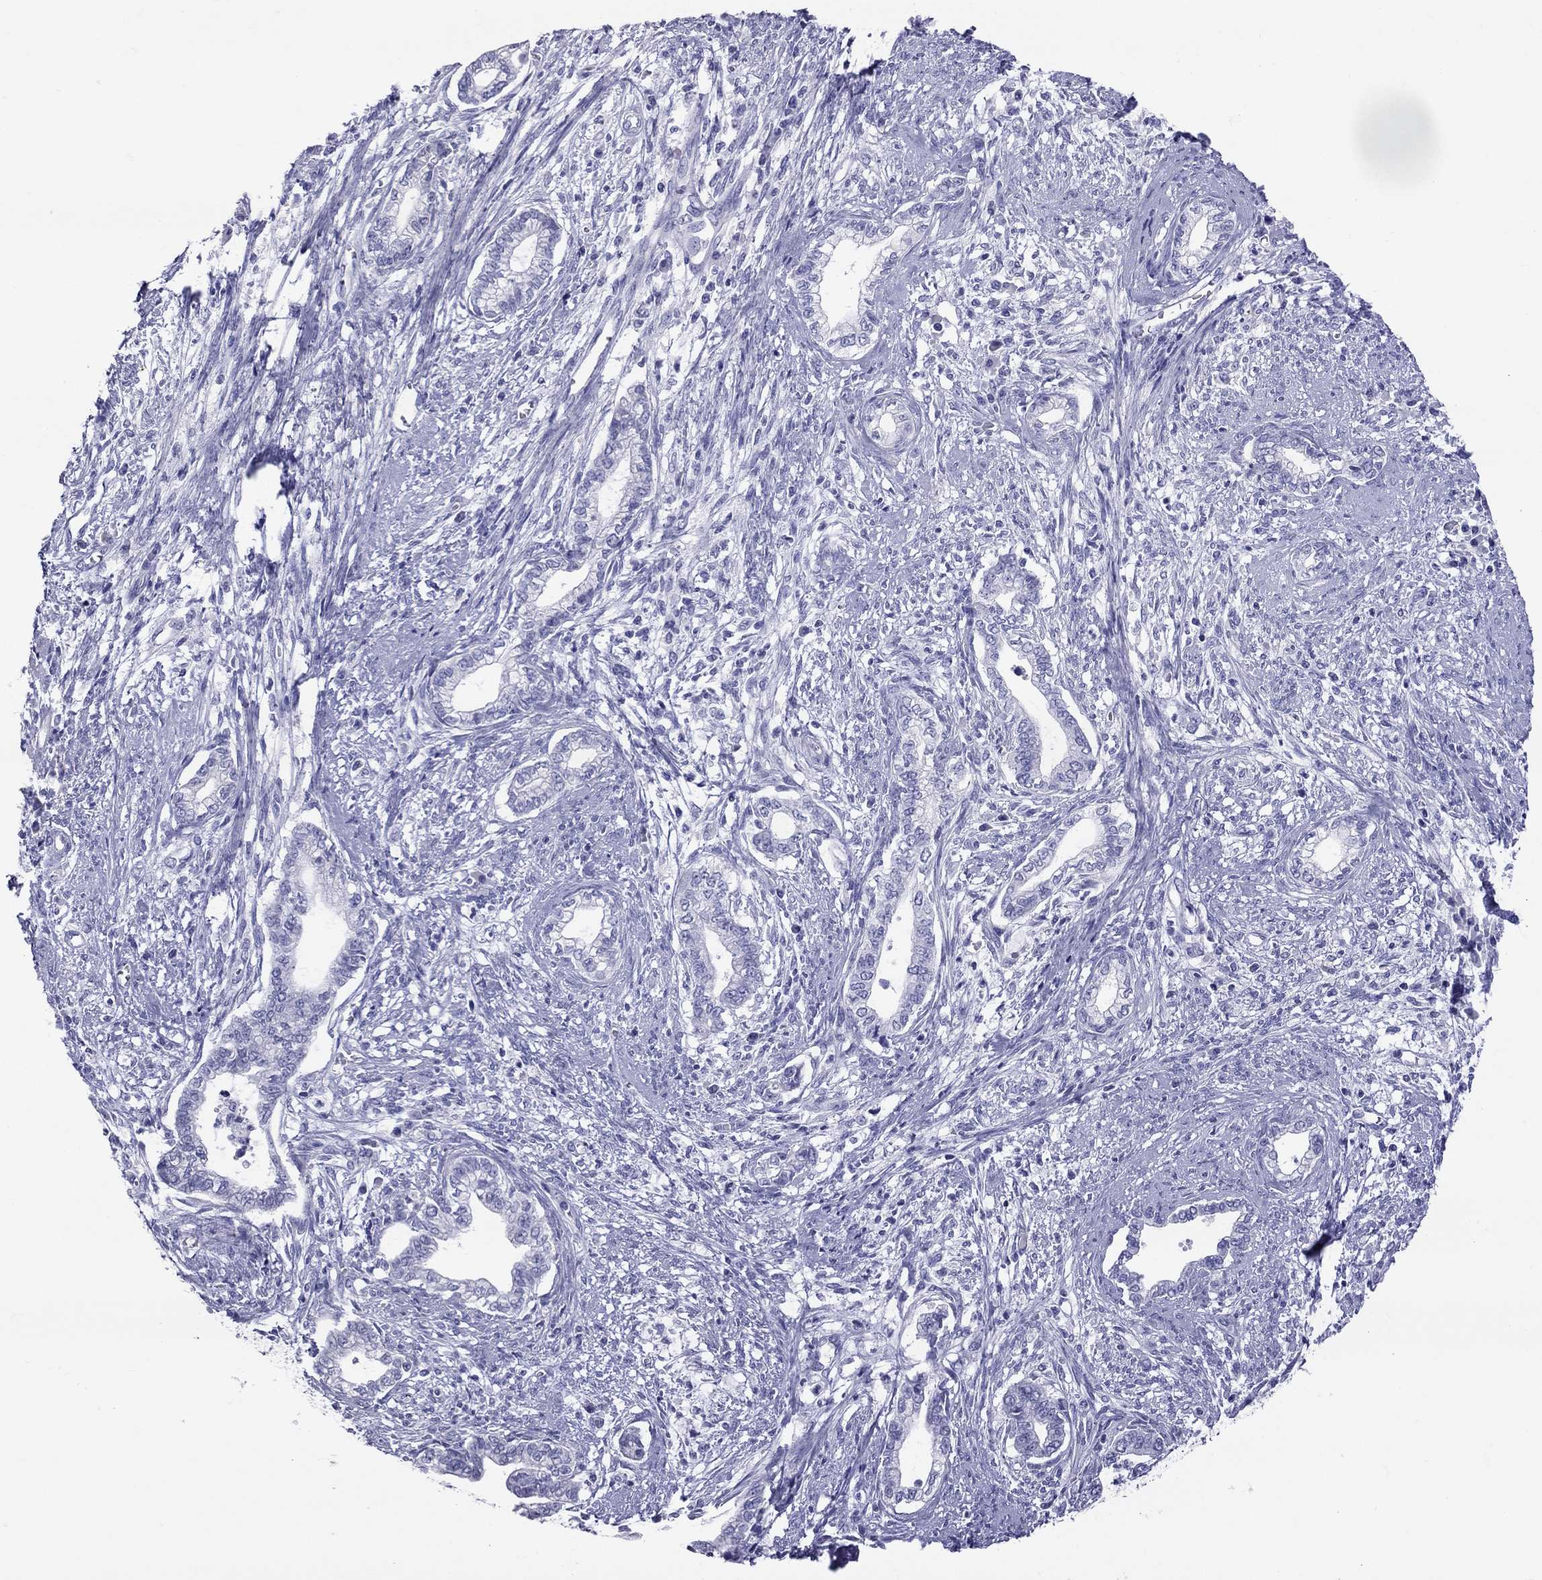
{"staining": {"intensity": "negative", "quantity": "none", "location": "none"}, "tissue": "cervical cancer", "cell_type": "Tumor cells", "image_type": "cancer", "snomed": [{"axis": "morphology", "description": "Adenocarcinoma, NOS"}, {"axis": "topography", "description": "Cervix"}], "caption": "IHC photomicrograph of neoplastic tissue: cervical cancer stained with DAB (3,3'-diaminobenzidine) reveals no significant protein expression in tumor cells.", "gene": "MUC16", "patient": {"sex": "female", "age": 62}}